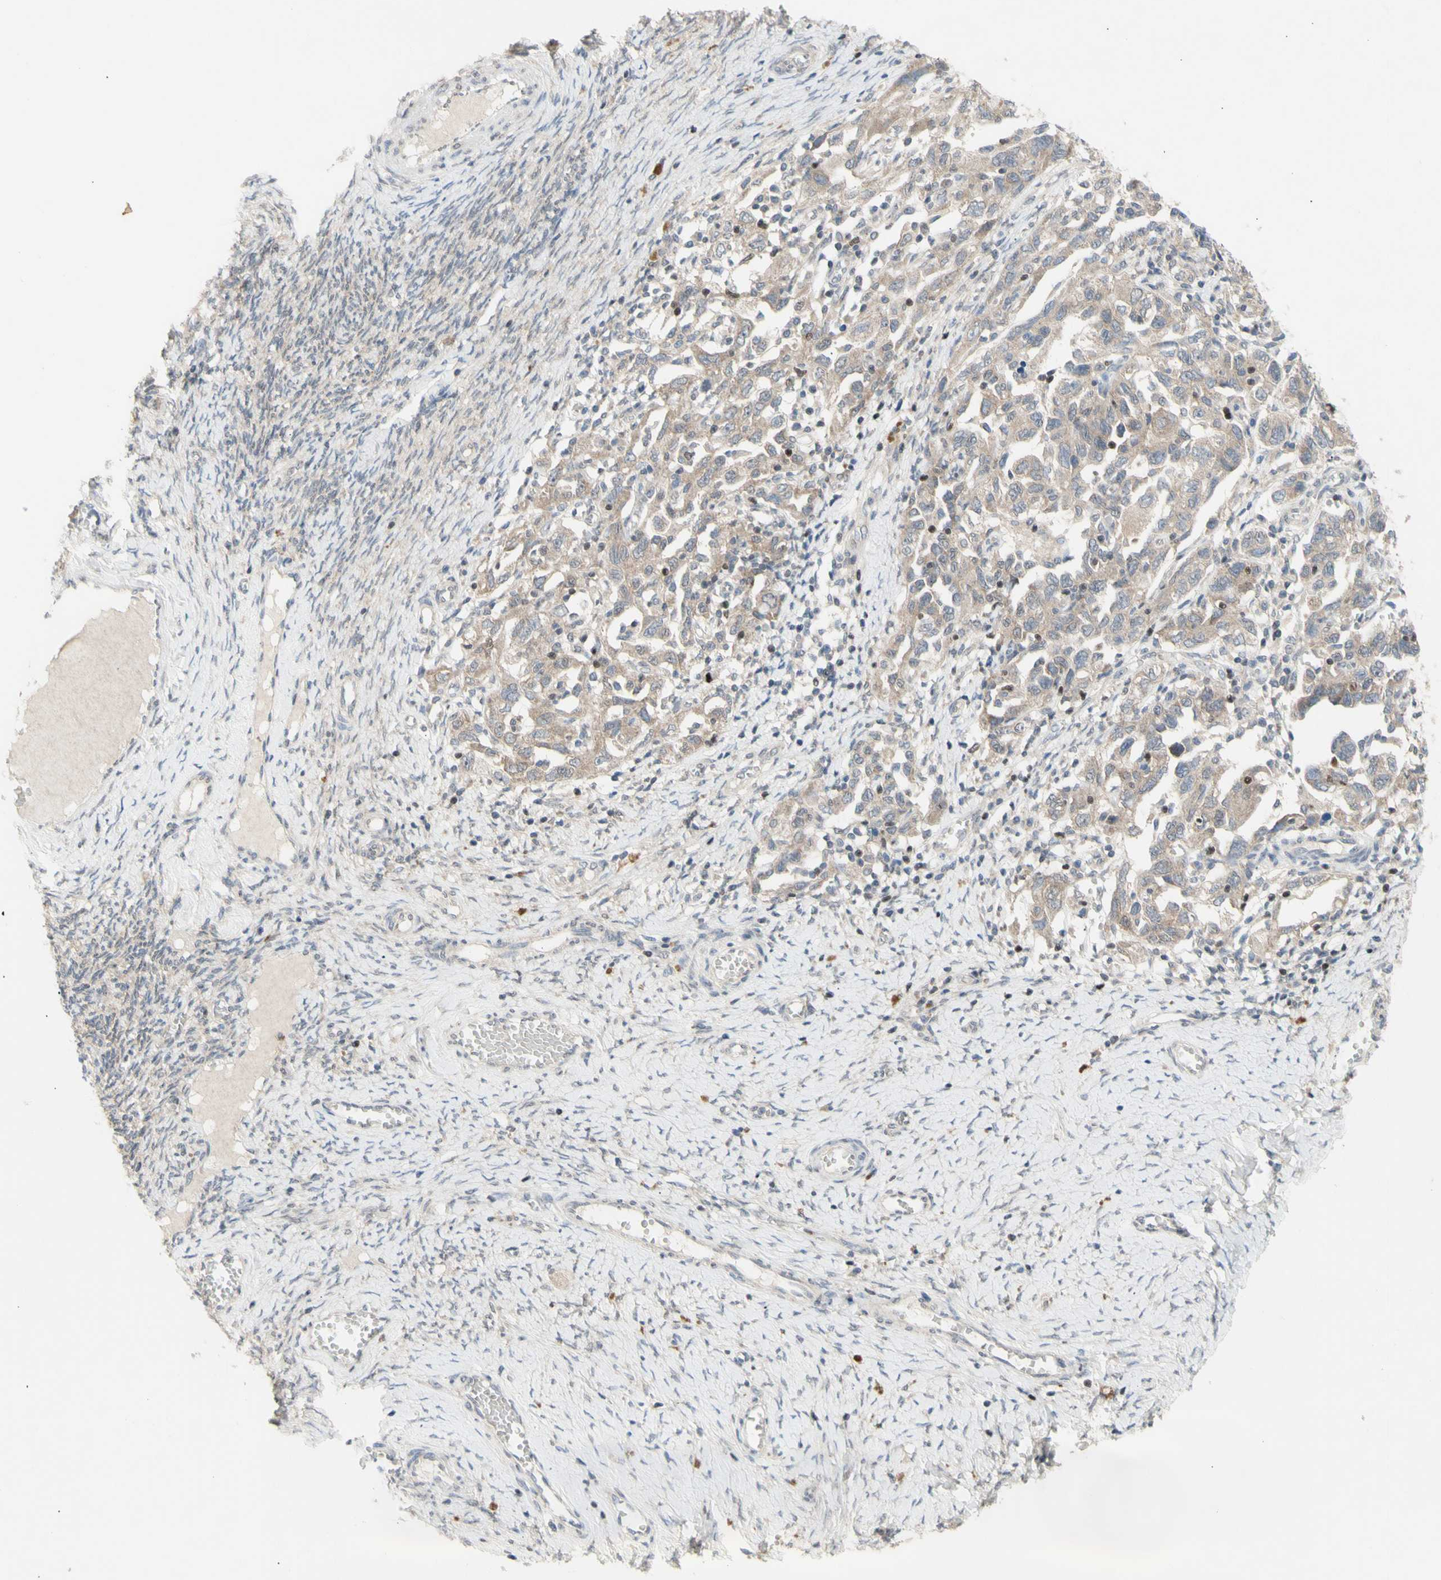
{"staining": {"intensity": "weak", "quantity": ">75%", "location": "cytoplasmic/membranous"}, "tissue": "ovarian cancer", "cell_type": "Tumor cells", "image_type": "cancer", "snomed": [{"axis": "morphology", "description": "Carcinoma, NOS"}, {"axis": "morphology", "description": "Cystadenocarcinoma, serous, NOS"}, {"axis": "topography", "description": "Ovary"}], "caption": "Brown immunohistochemical staining in human ovarian cancer (serous cystadenocarcinoma) demonstrates weak cytoplasmic/membranous positivity in approximately >75% of tumor cells.", "gene": "NLRP1", "patient": {"sex": "female", "age": 69}}